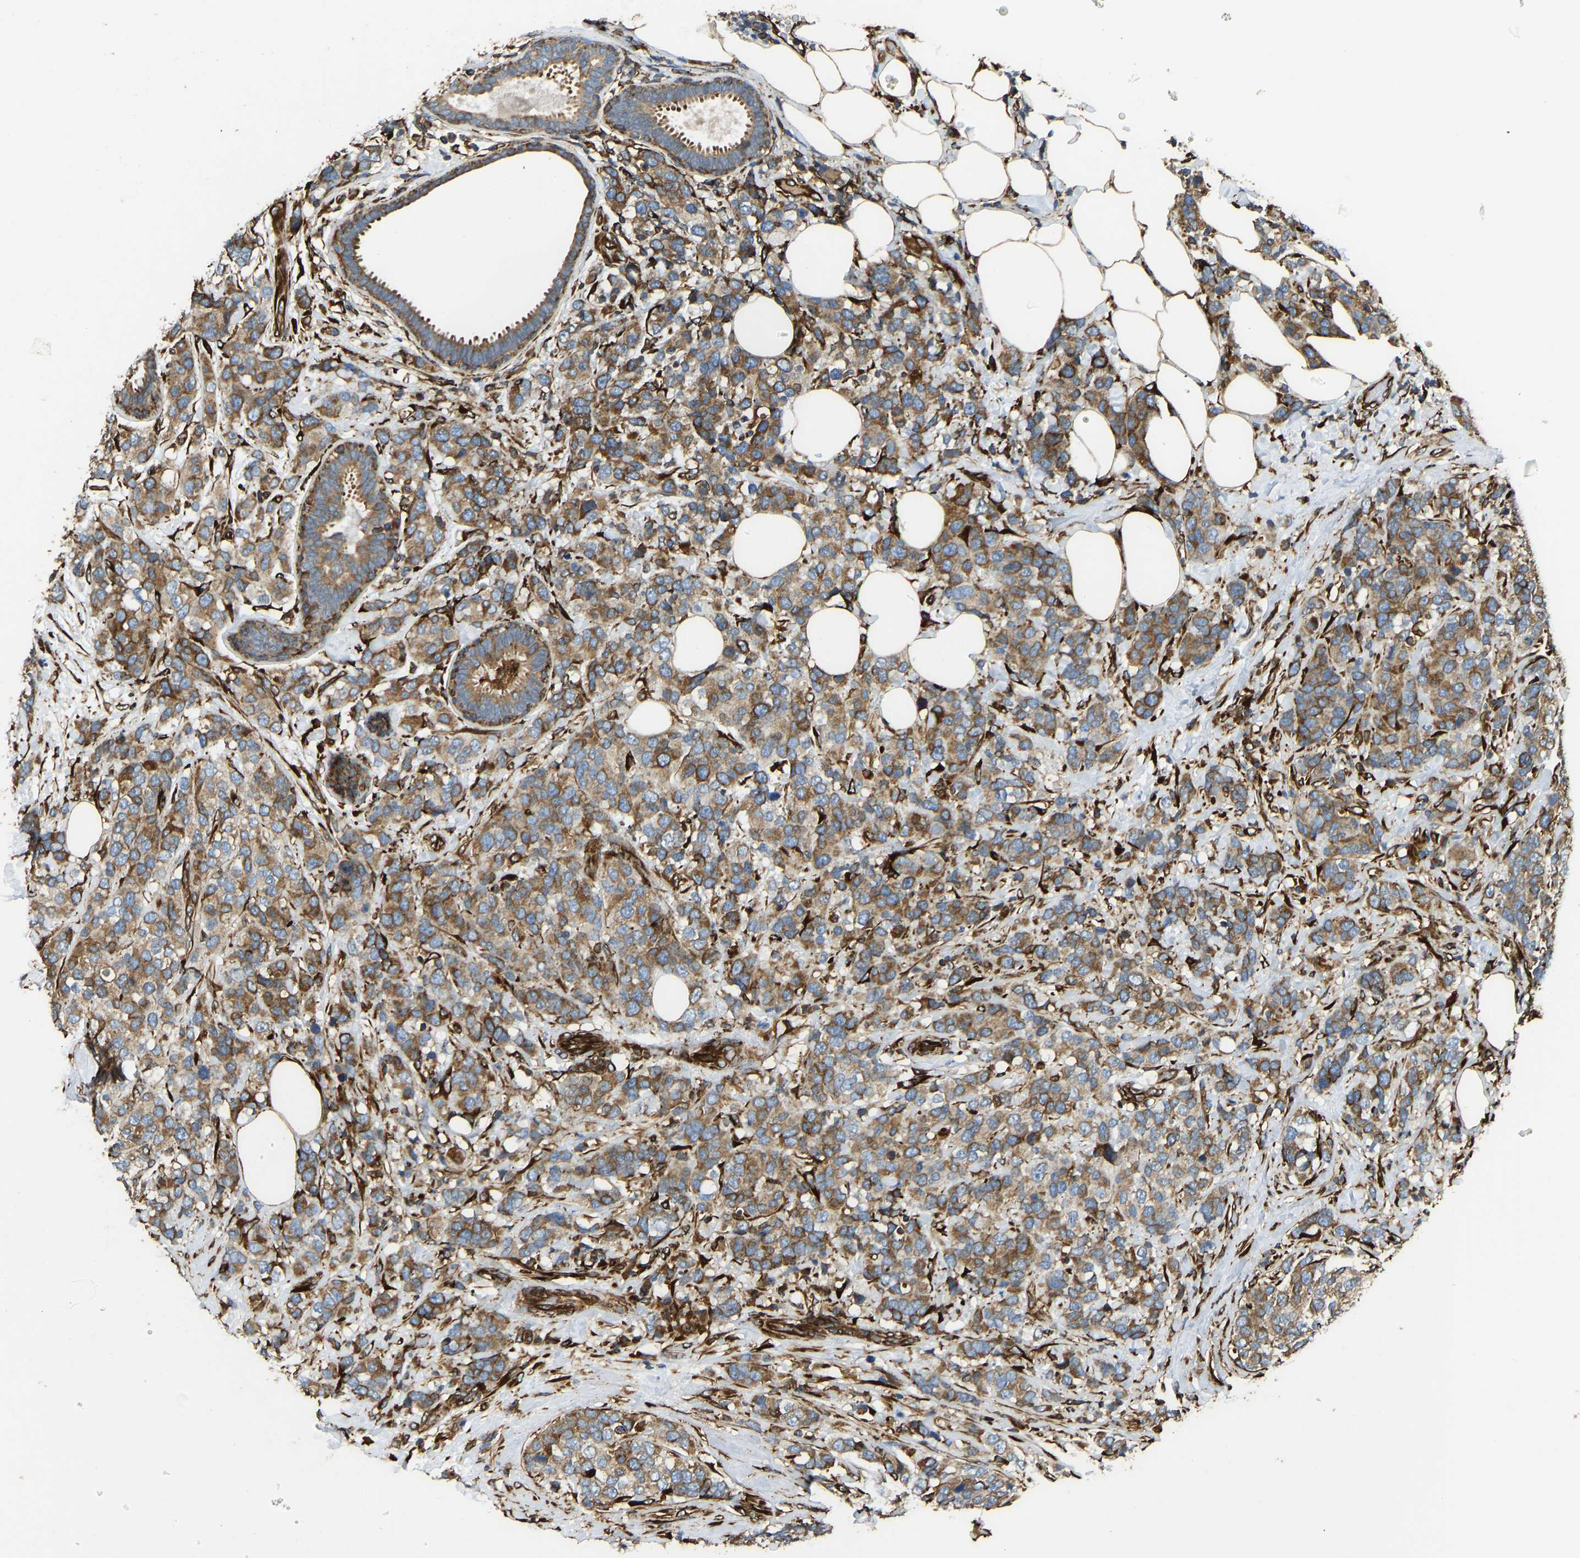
{"staining": {"intensity": "moderate", "quantity": ">75%", "location": "cytoplasmic/membranous"}, "tissue": "breast cancer", "cell_type": "Tumor cells", "image_type": "cancer", "snomed": [{"axis": "morphology", "description": "Lobular carcinoma"}, {"axis": "topography", "description": "Breast"}], "caption": "High-magnification brightfield microscopy of lobular carcinoma (breast) stained with DAB (brown) and counterstained with hematoxylin (blue). tumor cells exhibit moderate cytoplasmic/membranous staining is seen in approximately>75% of cells.", "gene": "BEX3", "patient": {"sex": "female", "age": 59}}